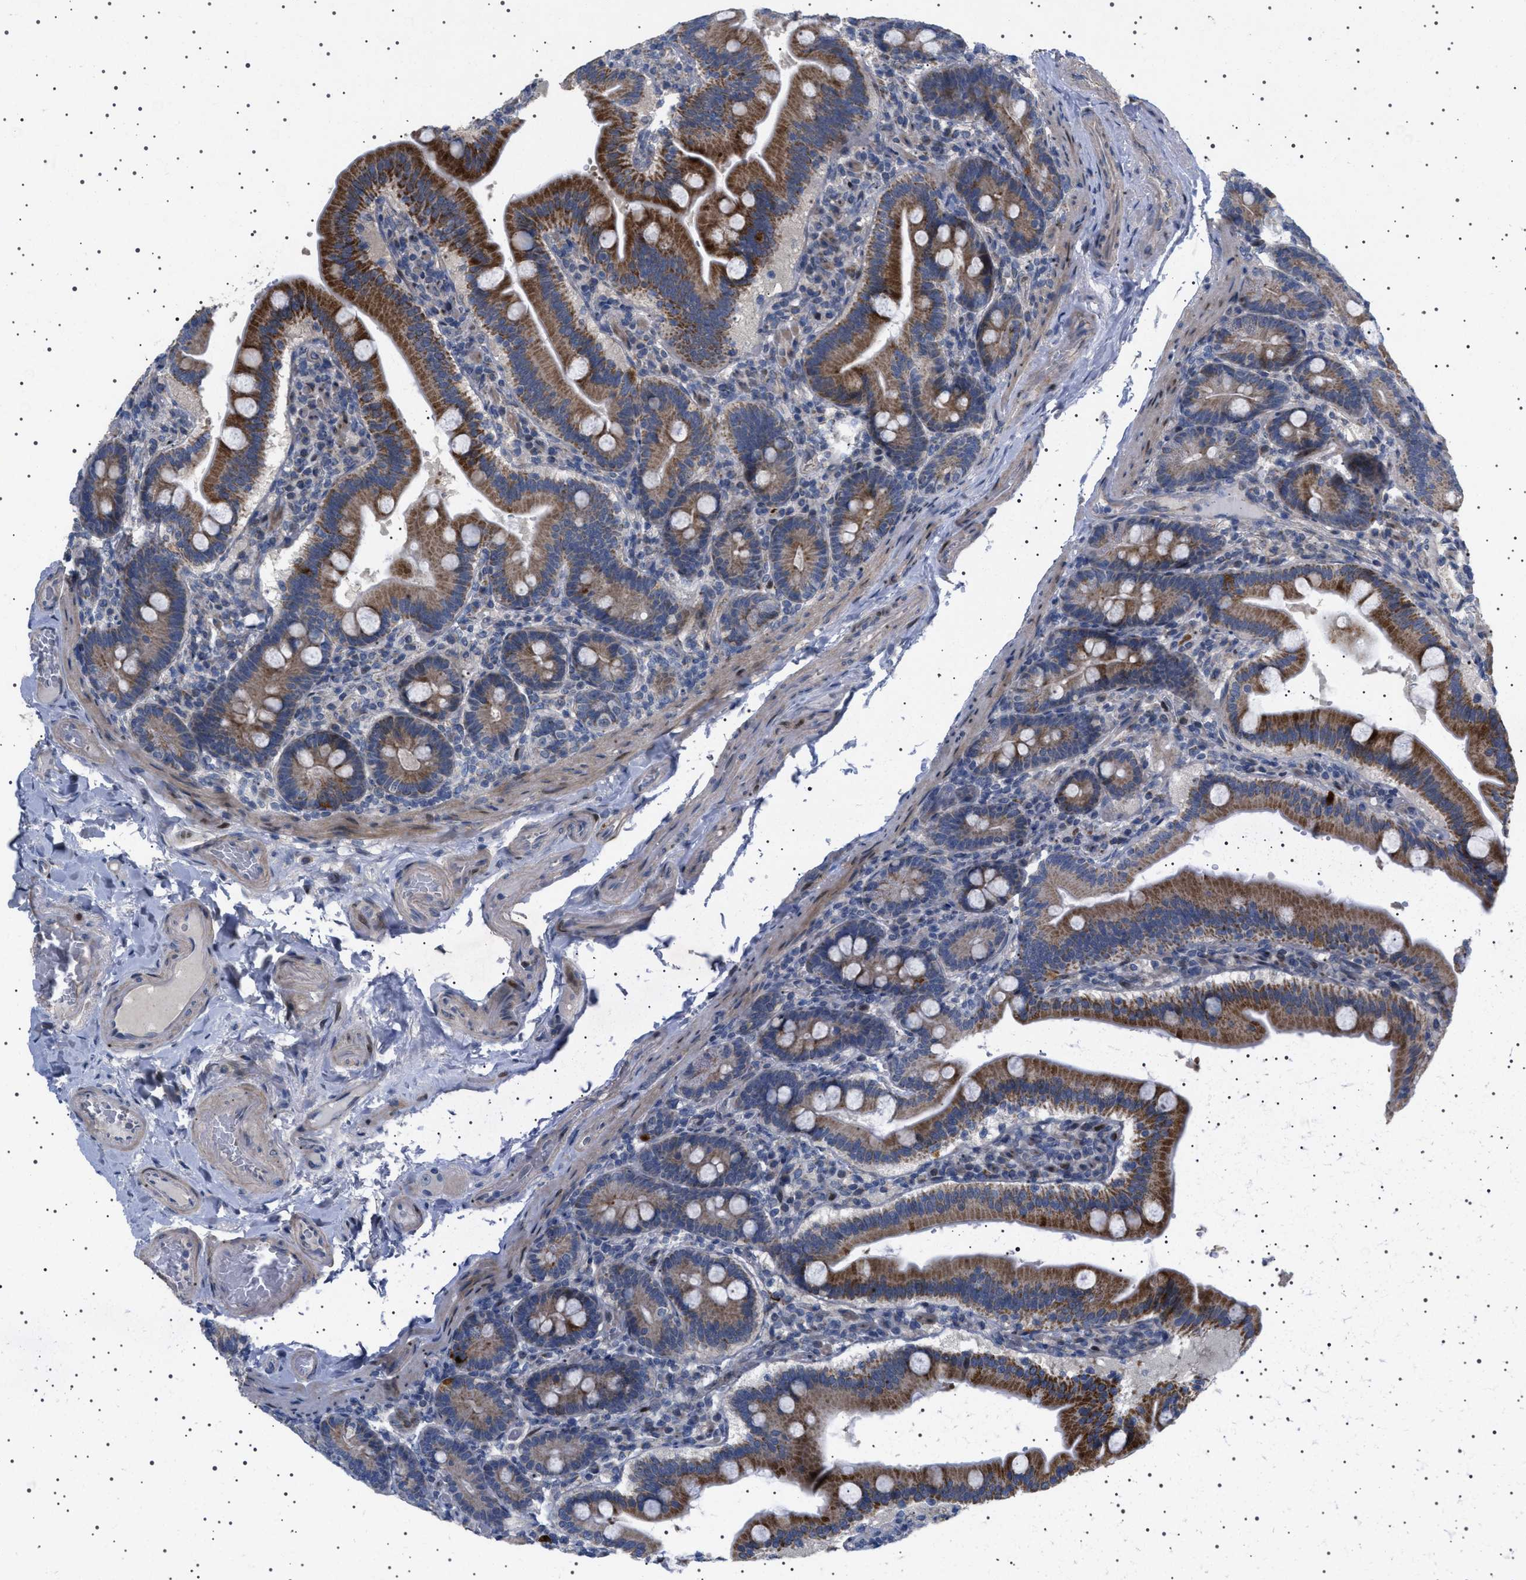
{"staining": {"intensity": "strong", "quantity": ">75%", "location": "cytoplasmic/membranous"}, "tissue": "duodenum", "cell_type": "Glandular cells", "image_type": "normal", "snomed": [{"axis": "morphology", "description": "Normal tissue, NOS"}, {"axis": "topography", "description": "Duodenum"}], "caption": "High-power microscopy captured an immunohistochemistry (IHC) photomicrograph of benign duodenum, revealing strong cytoplasmic/membranous staining in about >75% of glandular cells.", "gene": "HTR1A", "patient": {"sex": "male", "age": 54}}